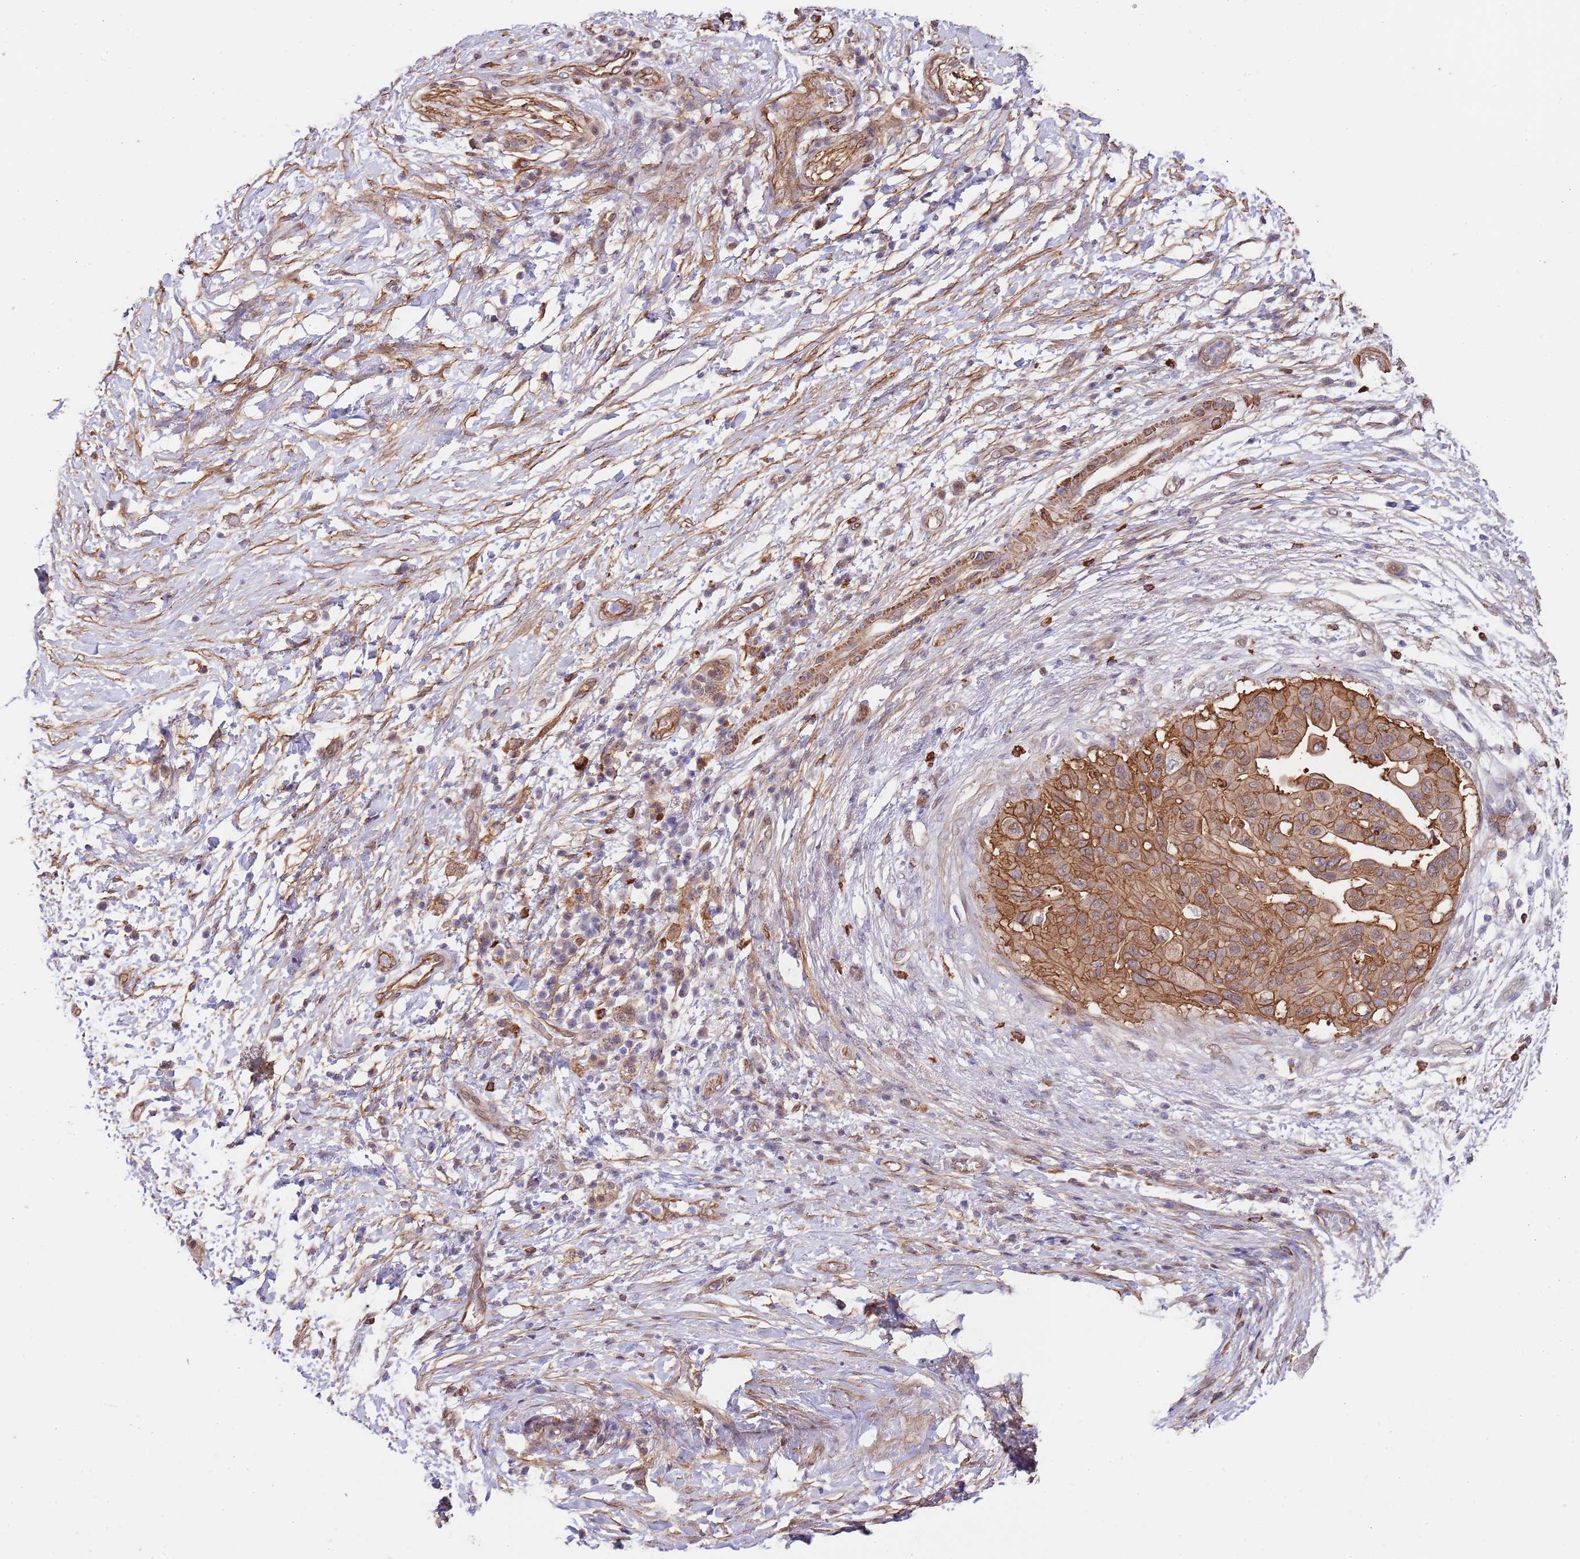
{"staining": {"intensity": "moderate", "quantity": ">75%", "location": "cytoplasmic/membranous"}, "tissue": "pancreatic cancer", "cell_type": "Tumor cells", "image_type": "cancer", "snomed": [{"axis": "morphology", "description": "Adenocarcinoma, NOS"}, {"axis": "topography", "description": "Pancreas"}], "caption": "A histopathology image showing moderate cytoplasmic/membranous positivity in about >75% of tumor cells in adenocarcinoma (pancreatic), as visualized by brown immunohistochemical staining.", "gene": "BPNT1", "patient": {"sex": "male", "age": 68}}